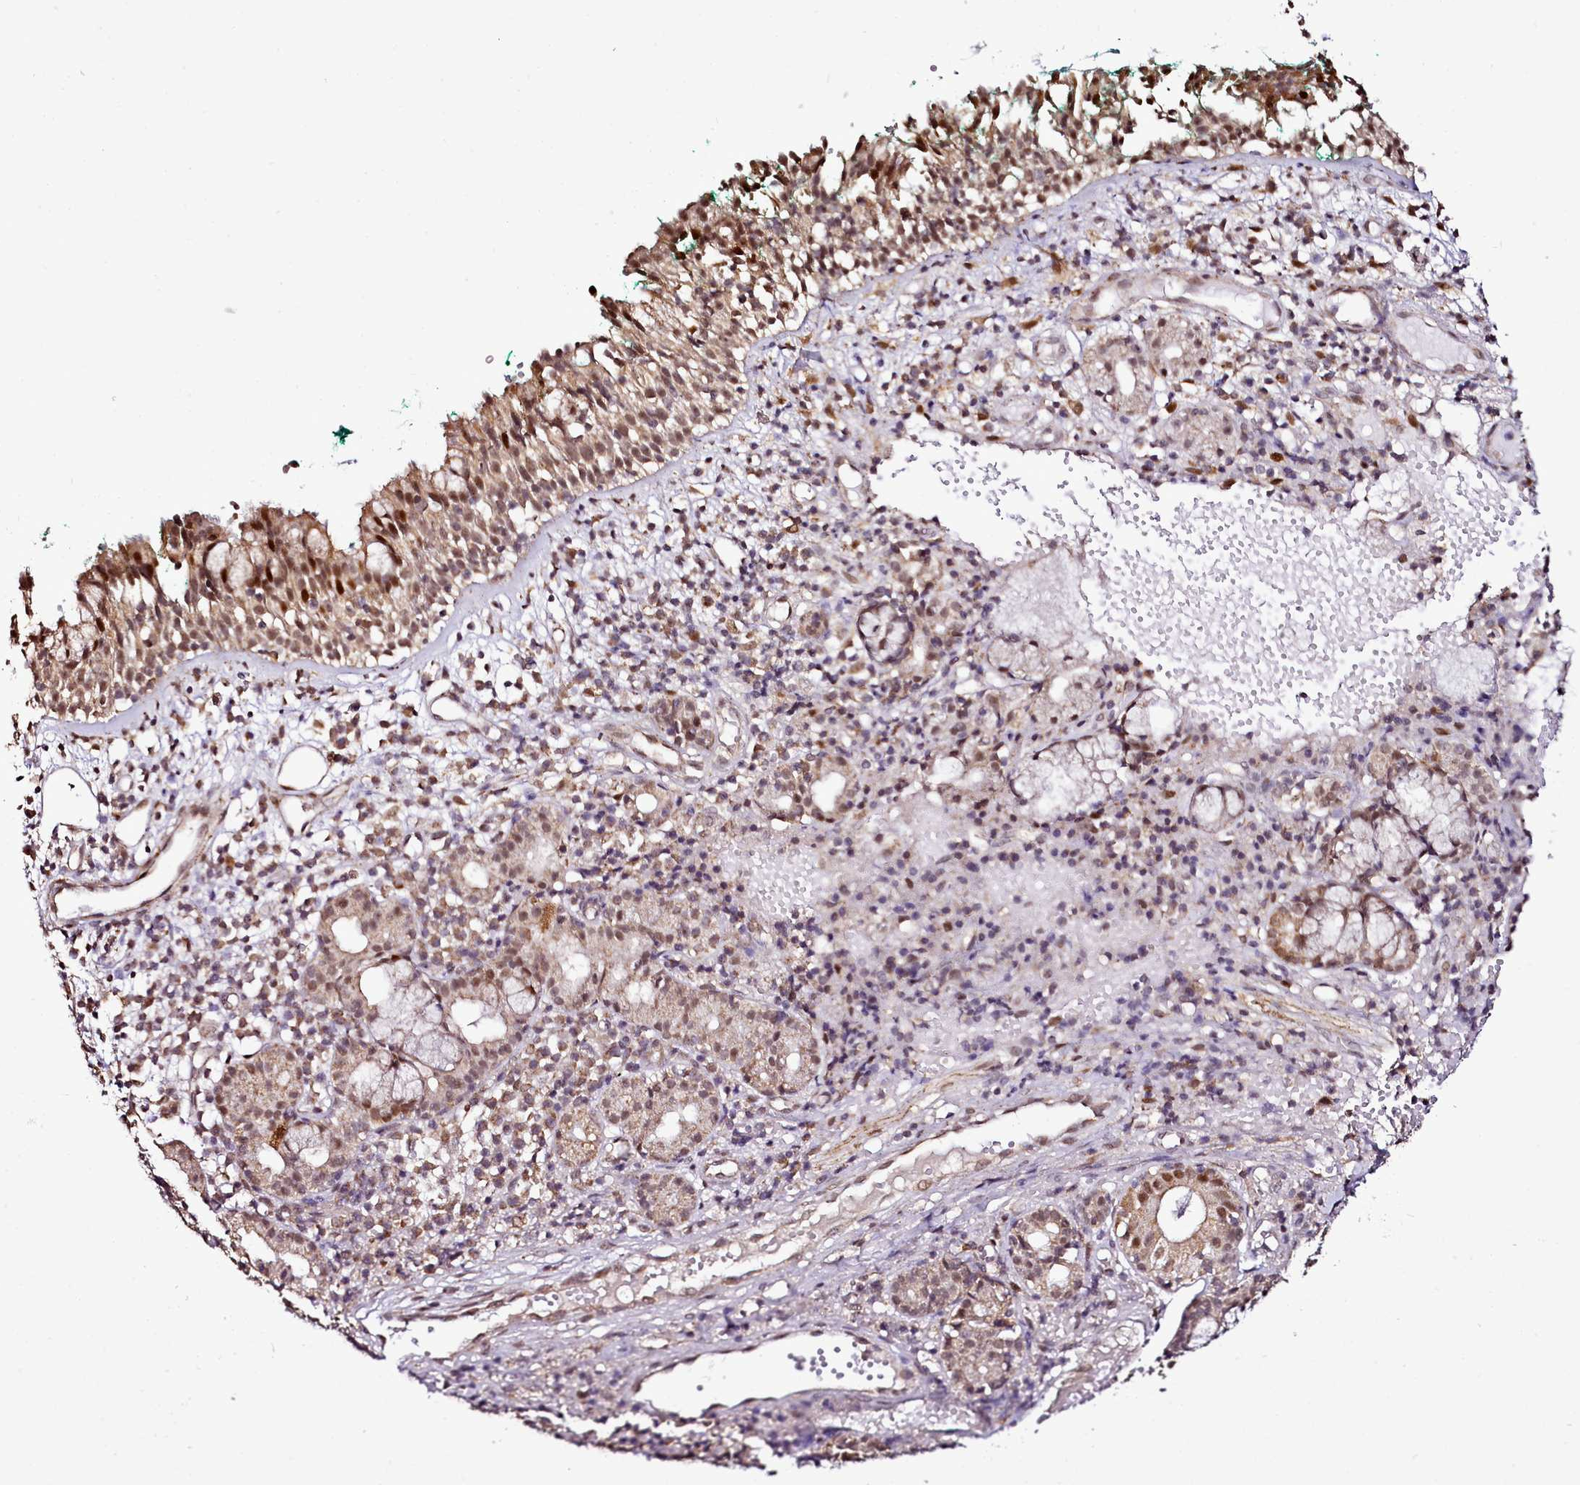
{"staining": {"intensity": "moderate", "quantity": "25%-75%", "location": "cytoplasmic/membranous"}, "tissue": "adipose tissue", "cell_type": "Adipocytes", "image_type": "normal", "snomed": [{"axis": "morphology", "description": "Normal tissue, NOS"}, {"axis": "morphology", "description": "Basal cell carcinoma"}, {"axis": "topography", "description": "Cartilage tissue"}, {"axis": "topography", "description": "Nasopharynx"}, {"axis": "topography", "description": "Oral tissue"}], "caption": "This photomicrograph reveals immunohistochemistry (IHC) staining of unremarkable adipose tissue, with medium moderate cytoplasmic/membranous staining in about 25%-75% of adipocytes.", "gene": "EDIL3", "patient": {"sex": "female", "age": 77}}